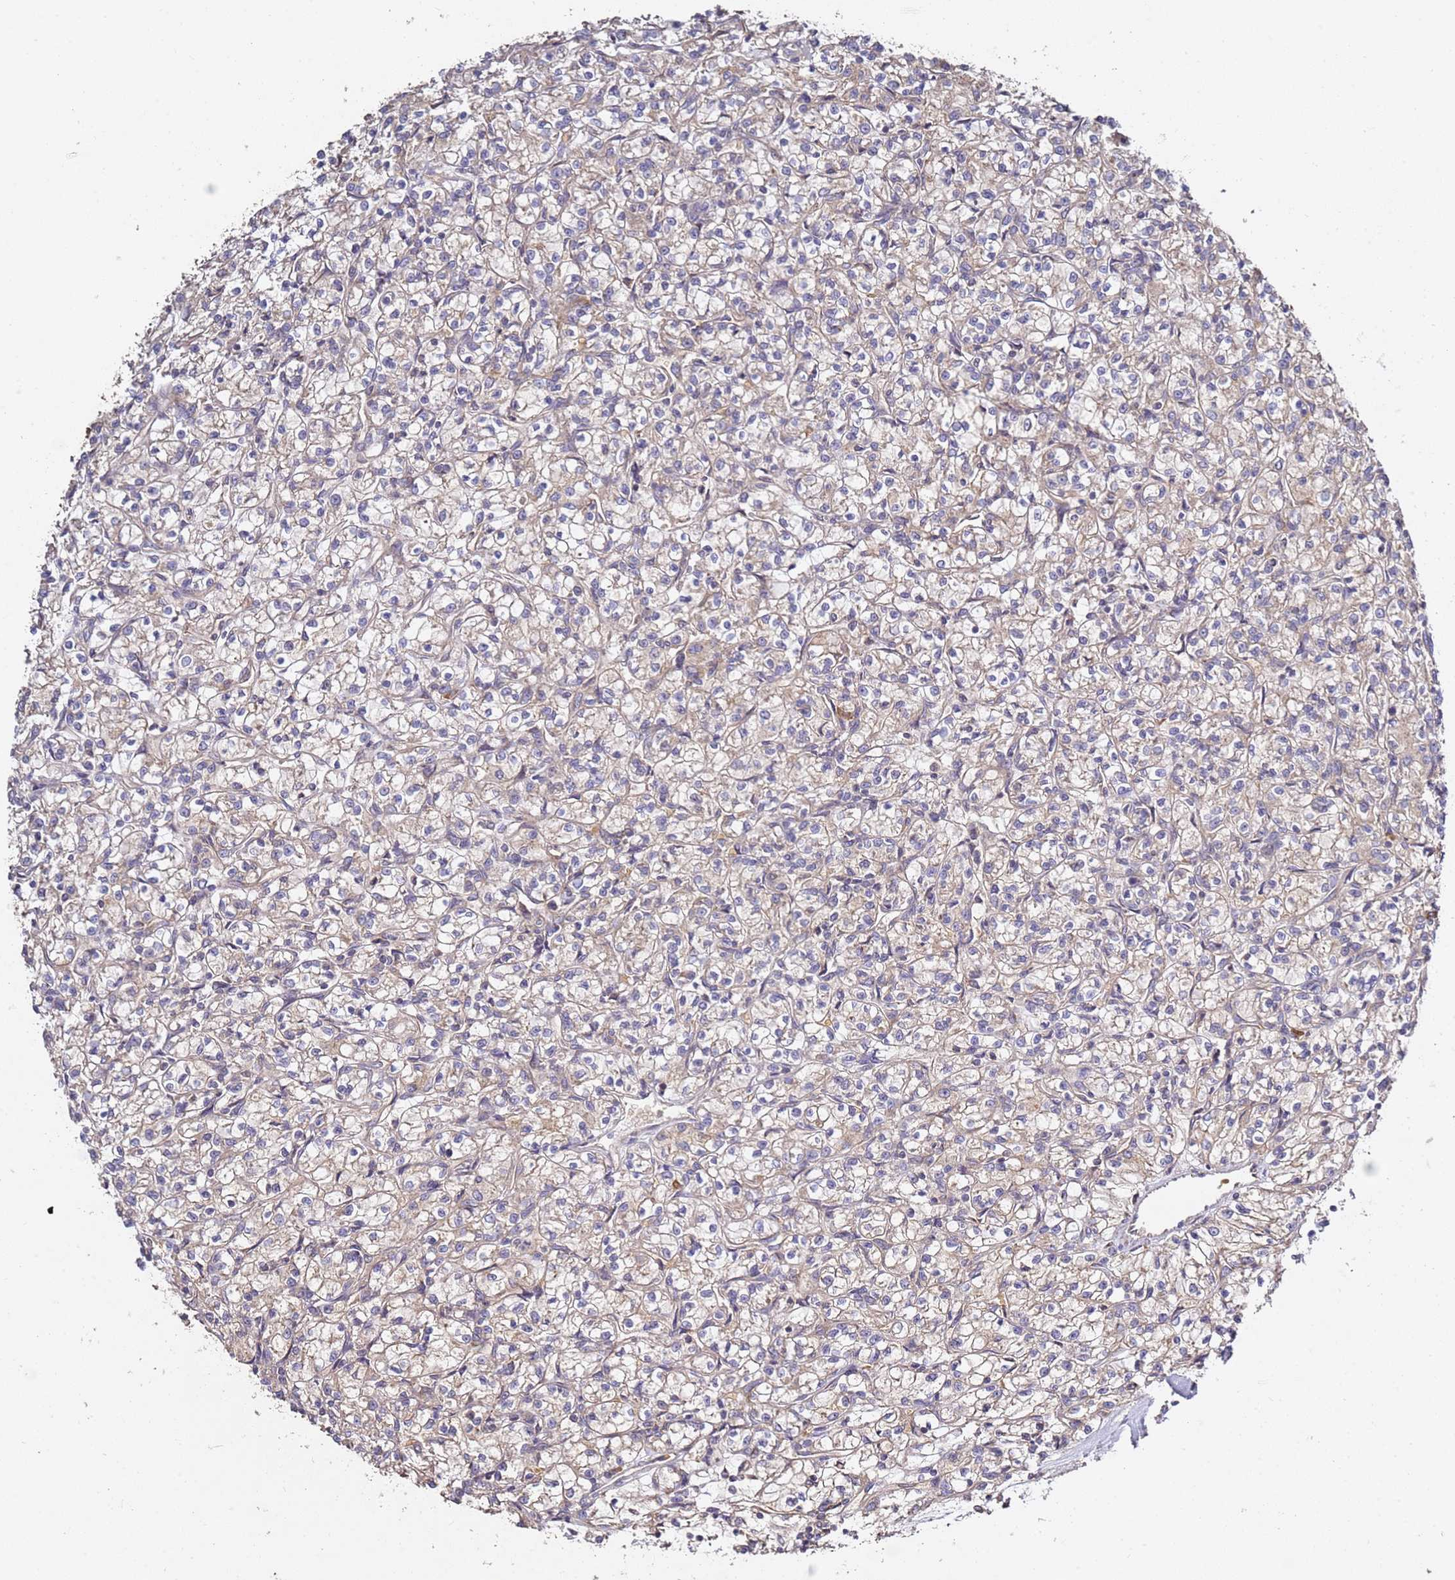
{"staining": {"intensity": "weak", "quantity": "25%-75%", "location": "cytoplasmic/membranous"}, "tissue": "renal cancer", "cell_type": "Tumor cells", "image_type": "cancer", "snomed": [{"axis": "morphology", "description": "Adenocarcinoma, NOS"}, {"axis": "topography", "description": "Kidney"}], "caption": "Immunohistochemical staining of renal cancer (adenocarcinoma) displays low levels of weak cytoplasmic/membranous protein expression in about 25%-75% of tumor cells.", "gene": "OSBPL2", "patient": {"sex": "female", "age": 59}}